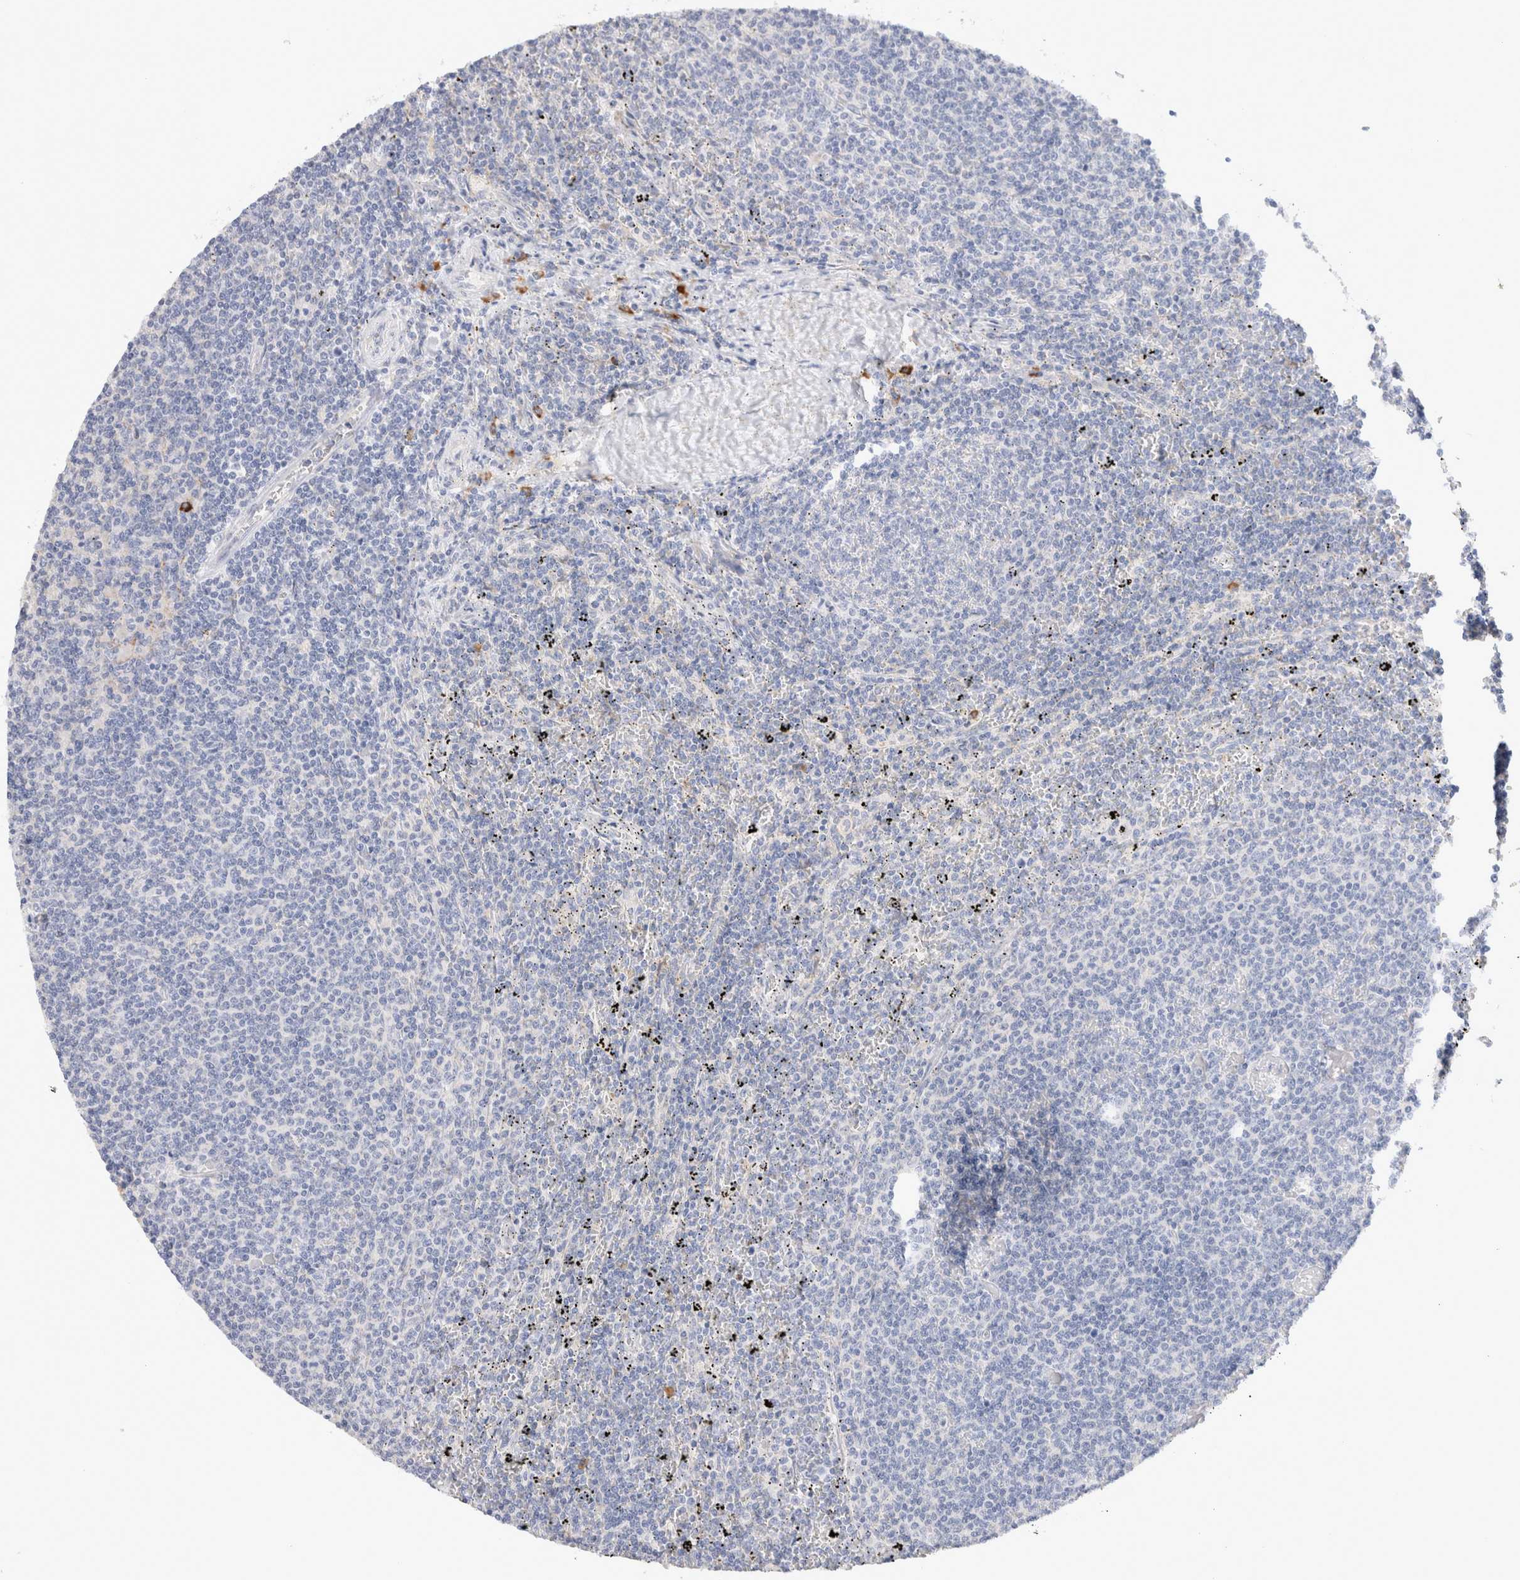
{"staining": {"intensity": "negative", "quantity": "none", "location": "none"}, "tissue": "lymphoma", "cell_type": "Tumor cells", "image_type": "cancer", "snomed": [{"axis": "morphology", "description": "Malignant lymphoma, non-Hodgkin's type, Low grade"}, {"axis": "topography", "description": "Spleen"}], "caption": "This is an immunohistochemistry micrograph of human lymphoma. There is no staining in tumor cells.", "gene": "GADD45G", "patient": {"sex": "female", "age": 50}}